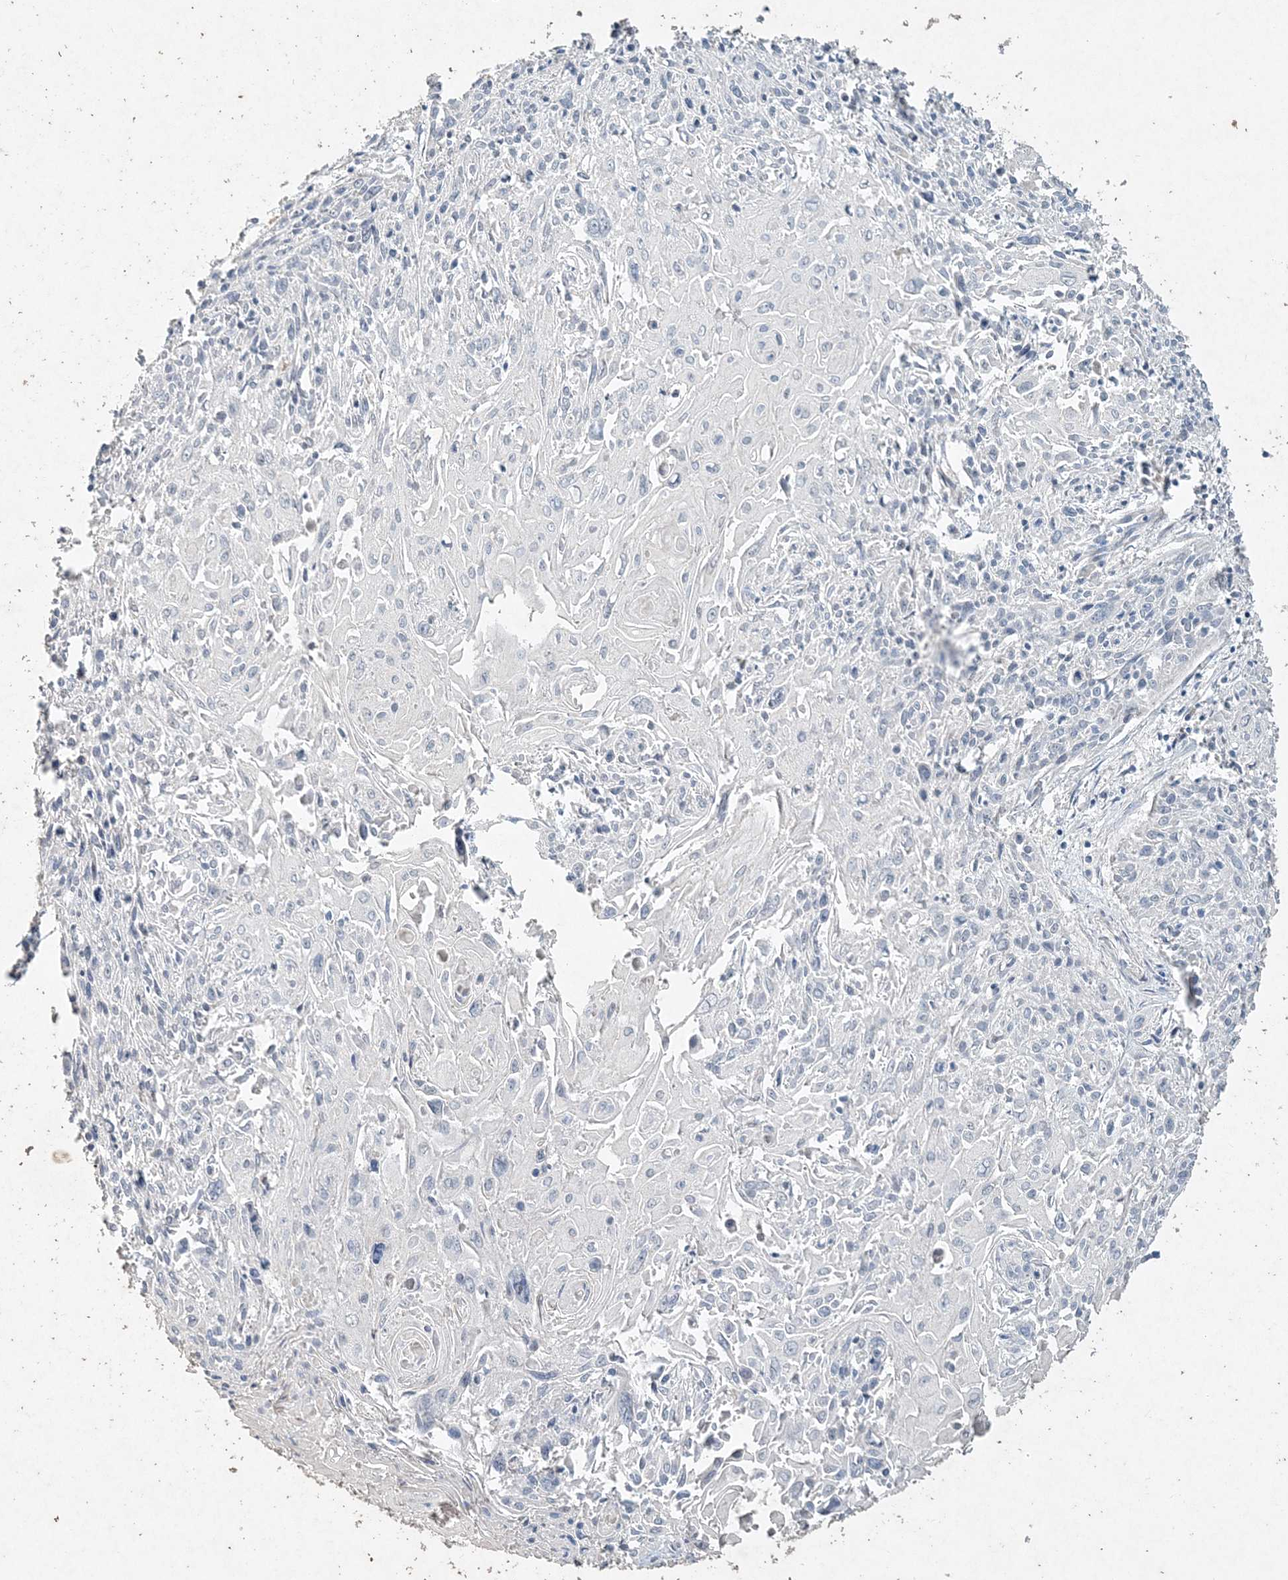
{"staining": {"intensity": "negative", "quantity": "none", "location": "none"}, "tissue": "cervical cancer", "cell_type": "Tumor cells", "image_type": "cancer", "snomed": [{"axis": "morphology", "description": "Squamous cell carcinoma, NOS"}, {"axis": "topography", "description": "Cervix"}], "caption": "Tumor cells are negative for protein expression in human cervical squamous cell carcinoma.", "gene": "DNAH5", "patient": {"sex": "female", "age": 51}}